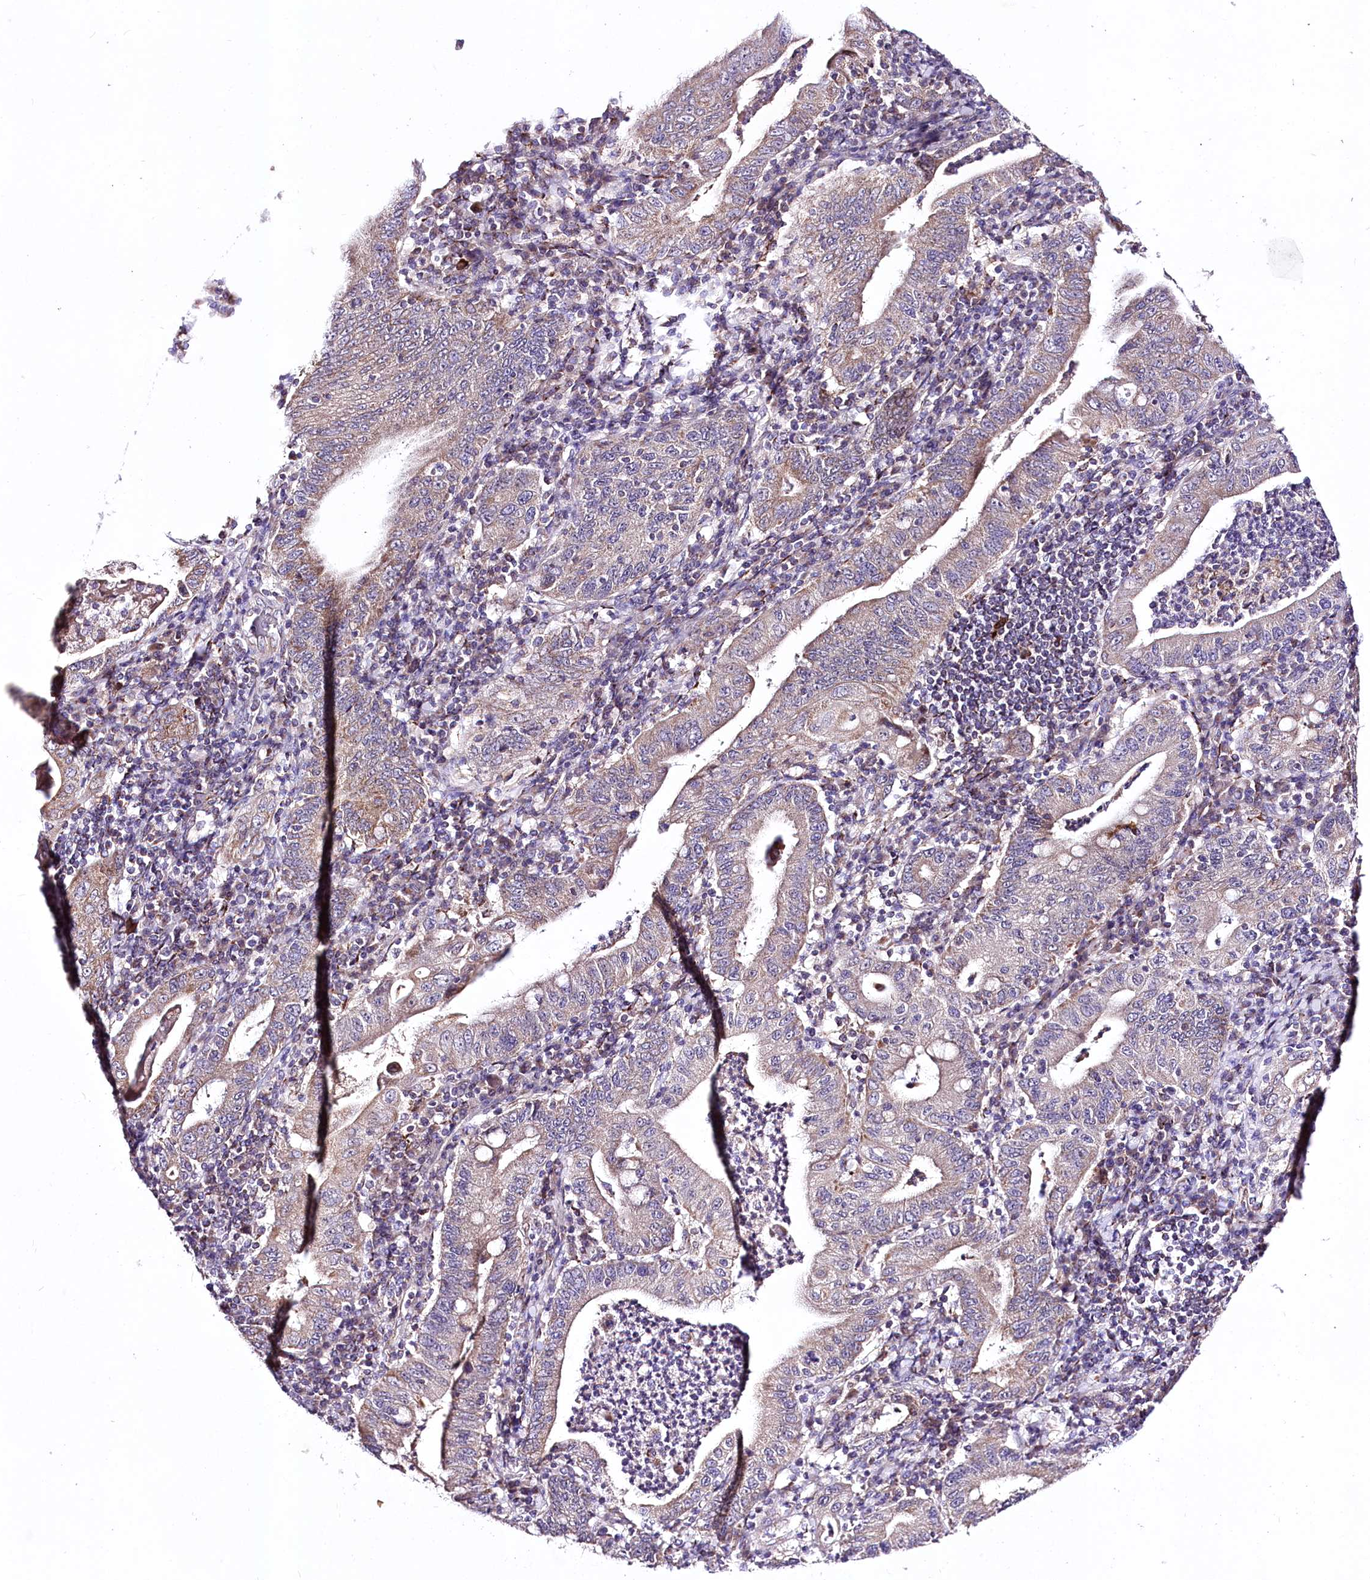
{"staining": {"intensity": "moderate", "quantity": "25%-75%", "location": "cytoplasmic/membranous"}, "tissue": "stomach cancer", "cell_type": "Tumor cells", "image_type": "cancer", "snomed": [{"axis": "morphology", "description": "Normal tissue, NOS"}, {"axis": "morphology", "description": "Adenocarcinoma, NOS"}, {"axis": "topography", "description": "Esophagus"}, {"axis": "topography", "description": "Stomach, upper"}, {"axis": "topography", "description": "Peripheral nerve tissue"}], "caption": "The histopathology image reveals staining of stomach cancer (adenocarcinoma), revealing moderate cytoplasmic/membranous protein positivity (brown color) within tumor cells.", "gene": "ATE1", "patient": {"sex": "male", "age": 62}}